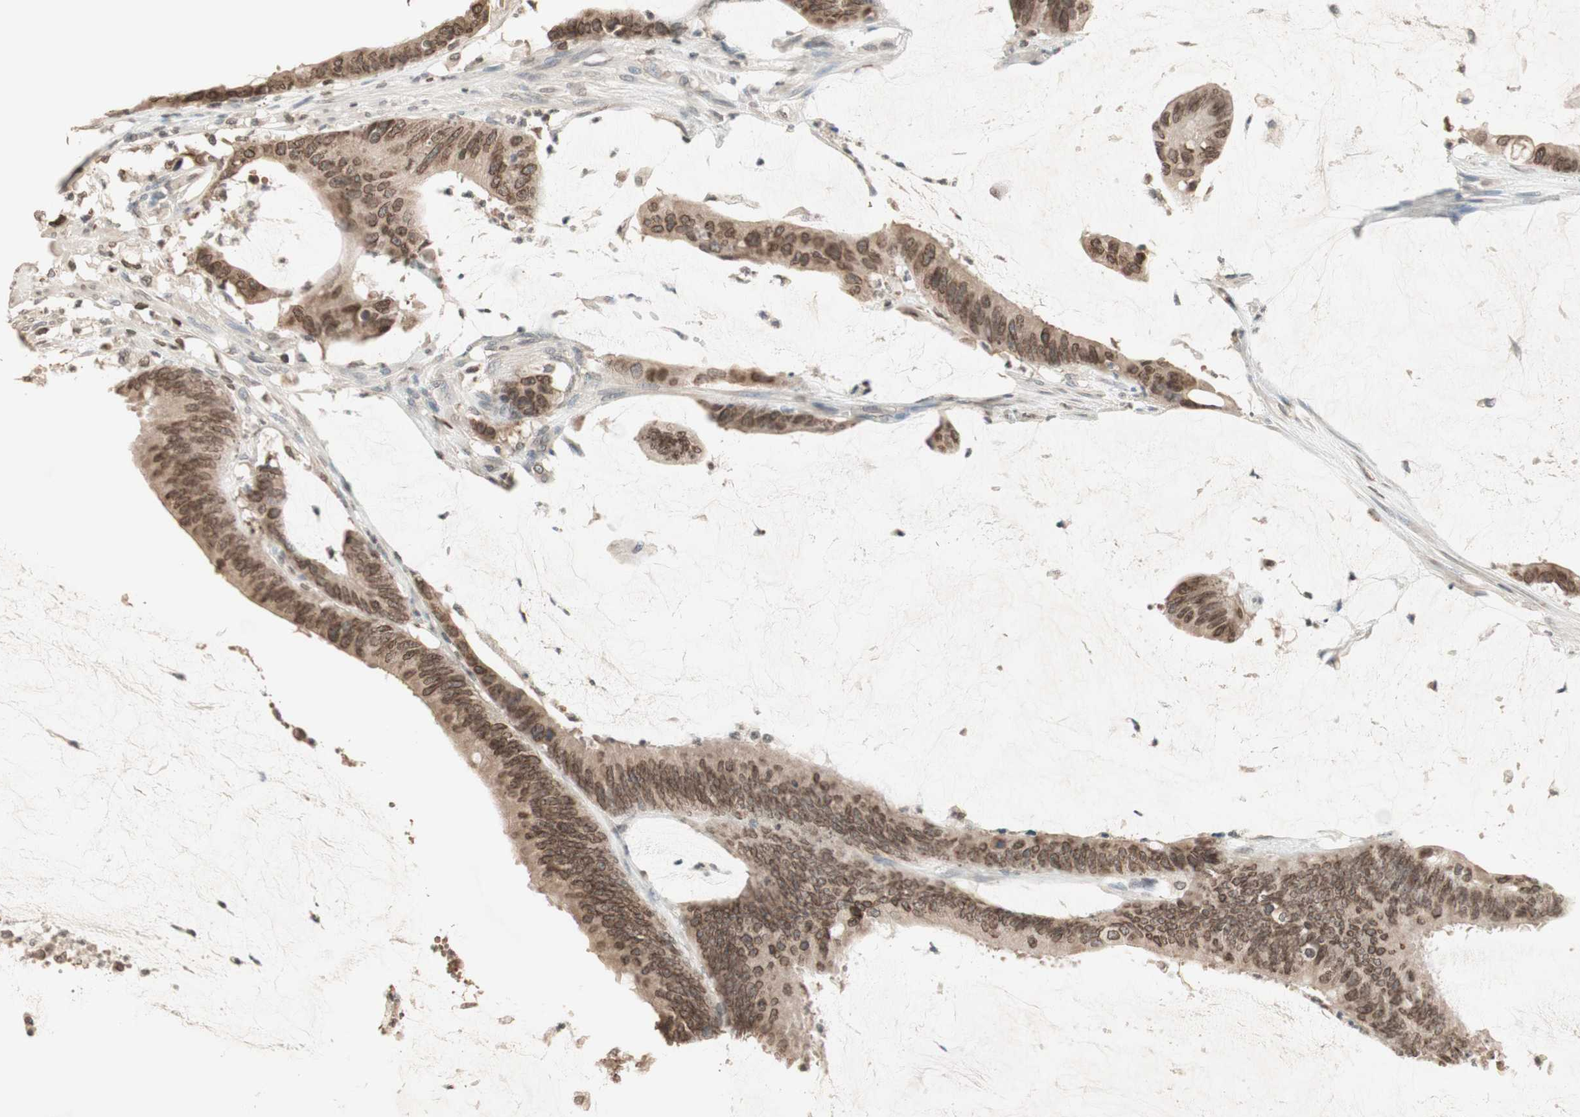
{"staining": {"intensity": "moderate", "quantity": ">75%", "location": "cytoplasmic/membranous,nuclear"}, "tissue": "colorectal cancer", "cell_type": "Tumor cells", "image_type": "cancer", "snomed": [{"axis": "morphology", "description": "Adenocarcinoma, NOS"}, {"axis": "topography", "description": "Rectum"}], "caption": "DAB (3,3'-diaminobenzidine) immunohistochemical staining of human colorectal cancer demonstrates moderate cytoplasmic/membranous and nuclear protein positivity in approximately >75% of tumor cells. Nuclei are stained in blue.", "gene": "TMPO", "patient": {"sex": "female", "age": 66}}